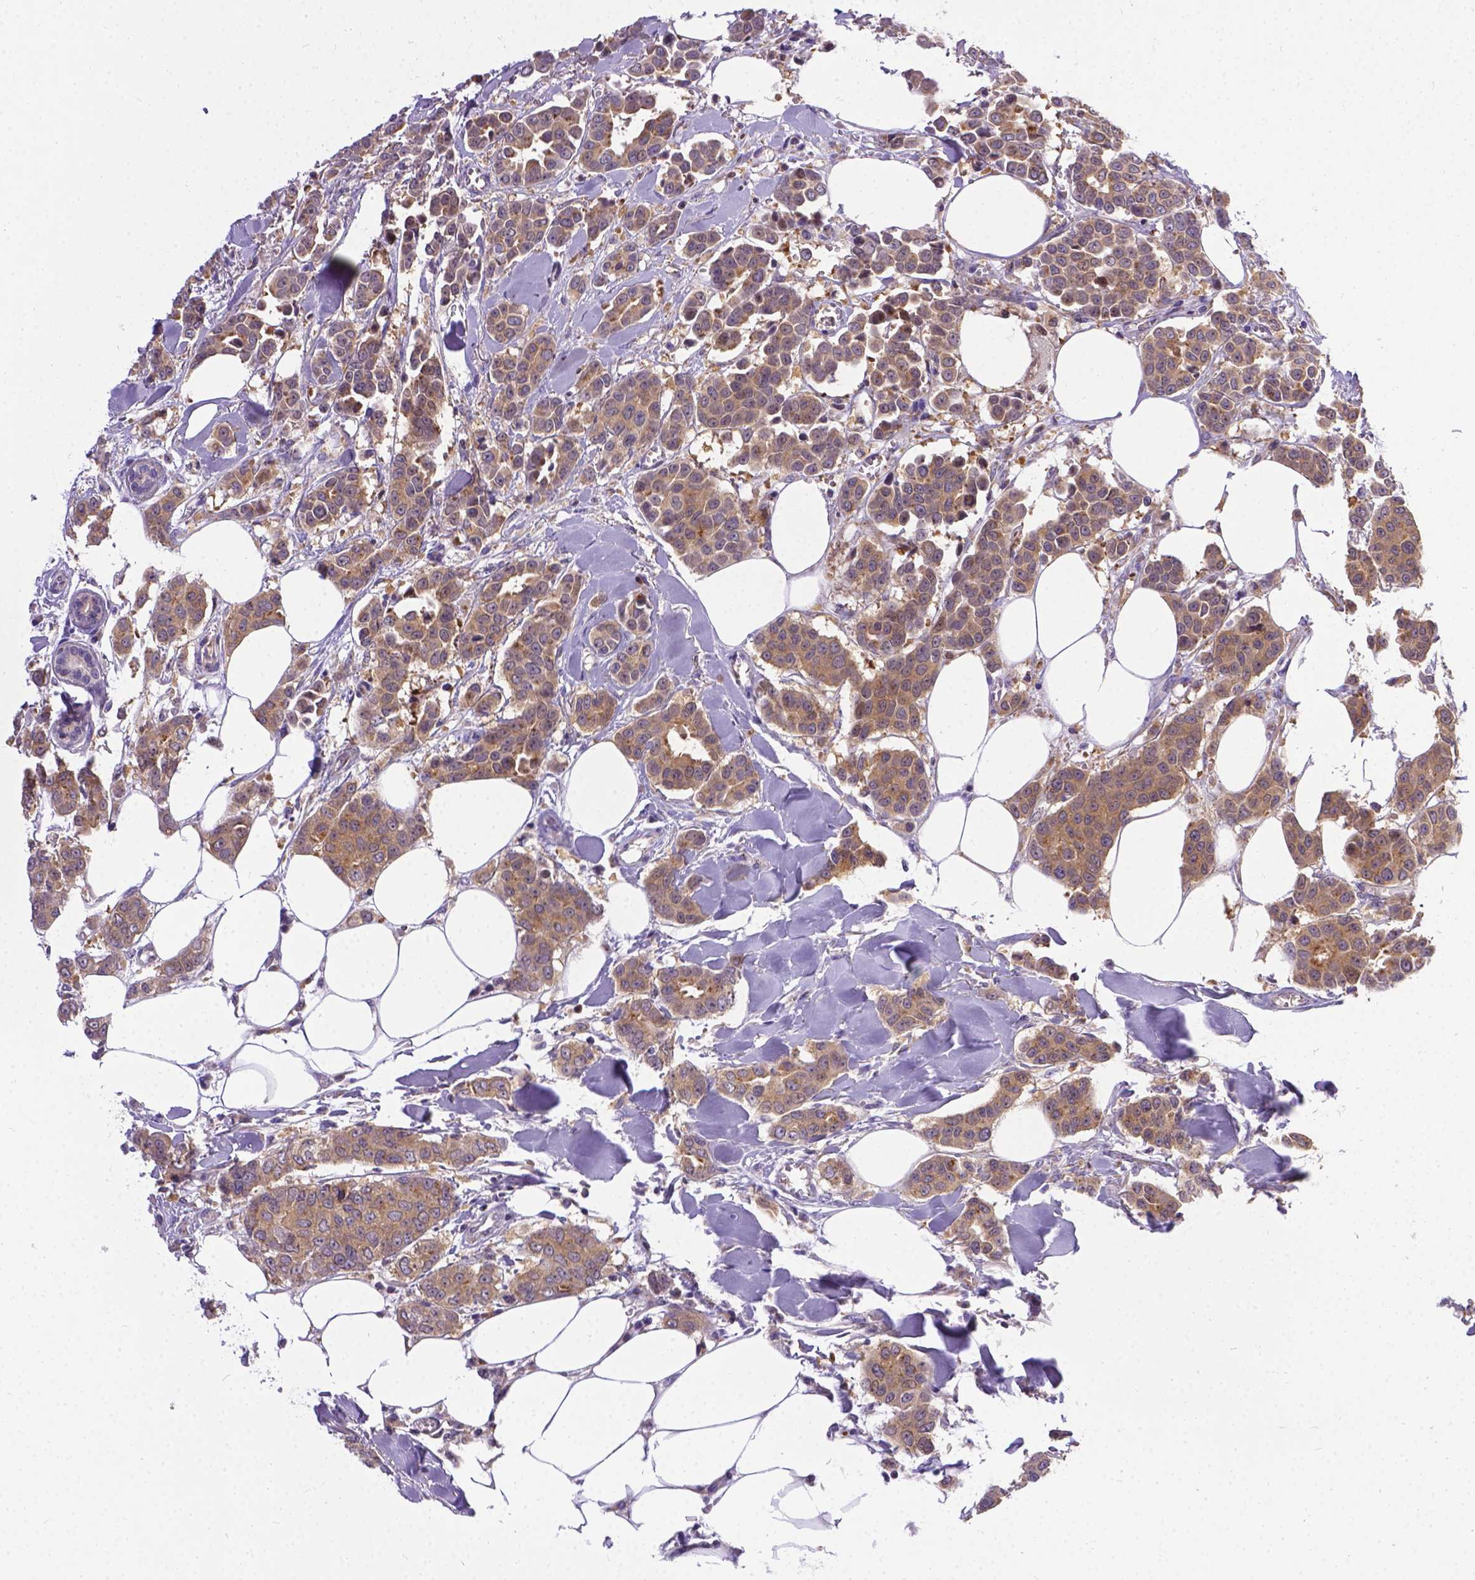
{"staining": {"intensity": "weak", "quantity": ">75%", "location": "cytoplasmic/membranous"}, "tissue": "breast cancer", "cell_type": "Tumor cells", "image_type": "cancer", "snomed": [{"axis": "morphology", "description": "Duct carcinoma"}, {"axis": "topography", "description": "Breast"}], "caption": "A high-resolution micrograph shows immunohistochemistry staining of breast cancer (infiltrating ductal carcinoma), which displays weak cytoplasmic/membranous staining in approximately >75% of tumor cells.", "gene": "TM4SF18", "patient": {"sex": "female", "age": 94}}